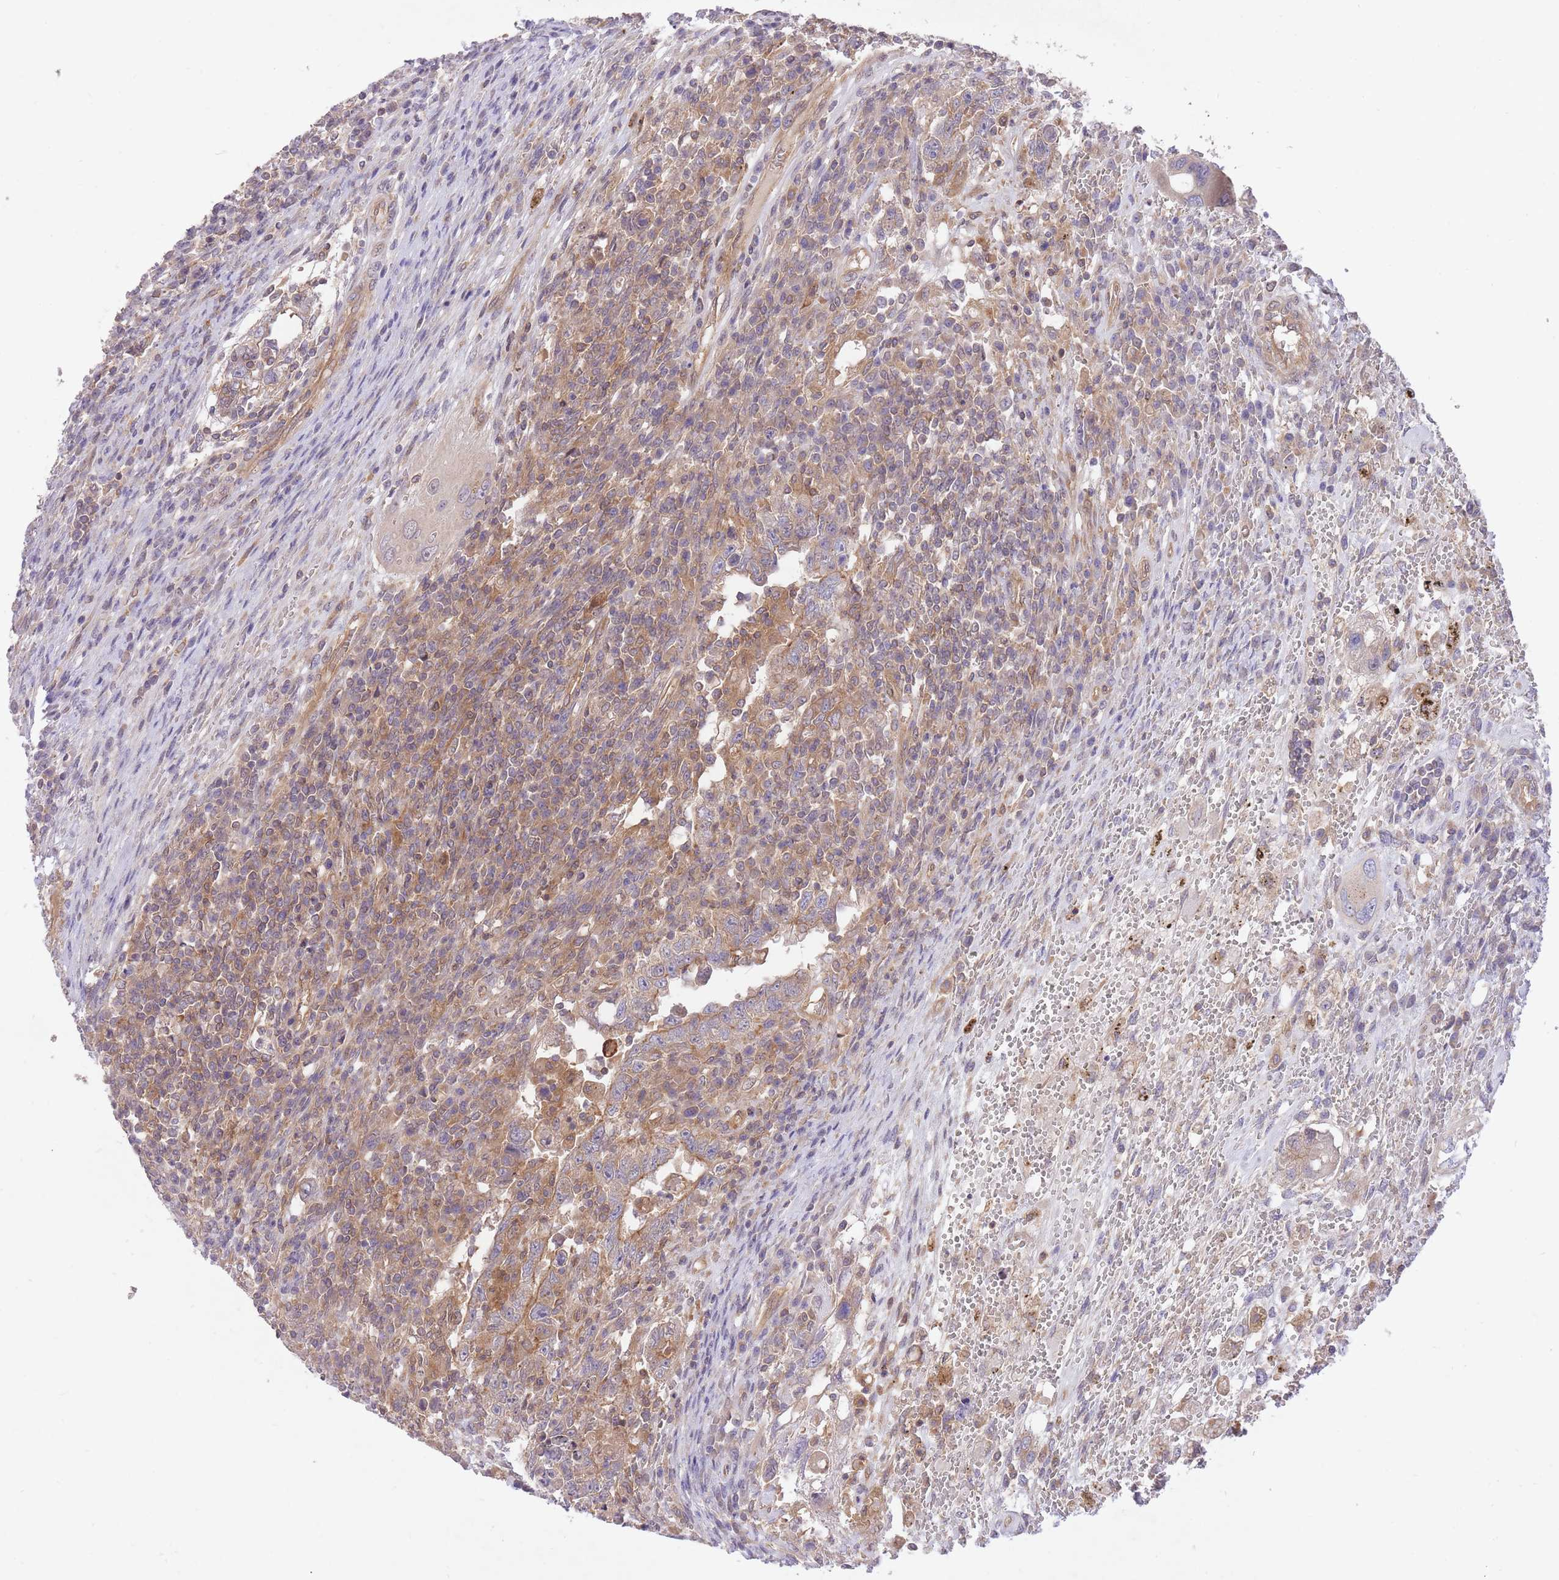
{"staining": {"intensity": "moderate", "quantity": ">75%", "location": "cytoplasmic/membranous"}, "tissue": "testis cancer", "cell_type": "Tumor cells", "image_type": "cancer", "snomed": [{"axis": "morphology", "description": "Carcinoma, Embryonal, NOS"}, {"axis": "topography", "description": "Testis"}], "caption": "Immunohistochemical staining of human testis cancer displays medium levels of moderate cytoplasmic/membranous protein staining in approximately >75% of tumor cells. Immunohistochemistry stains the protein in brown and the nuclei are stained blue.", "gene": "PREP", "patient": {"sex": "male", "age": 26}}